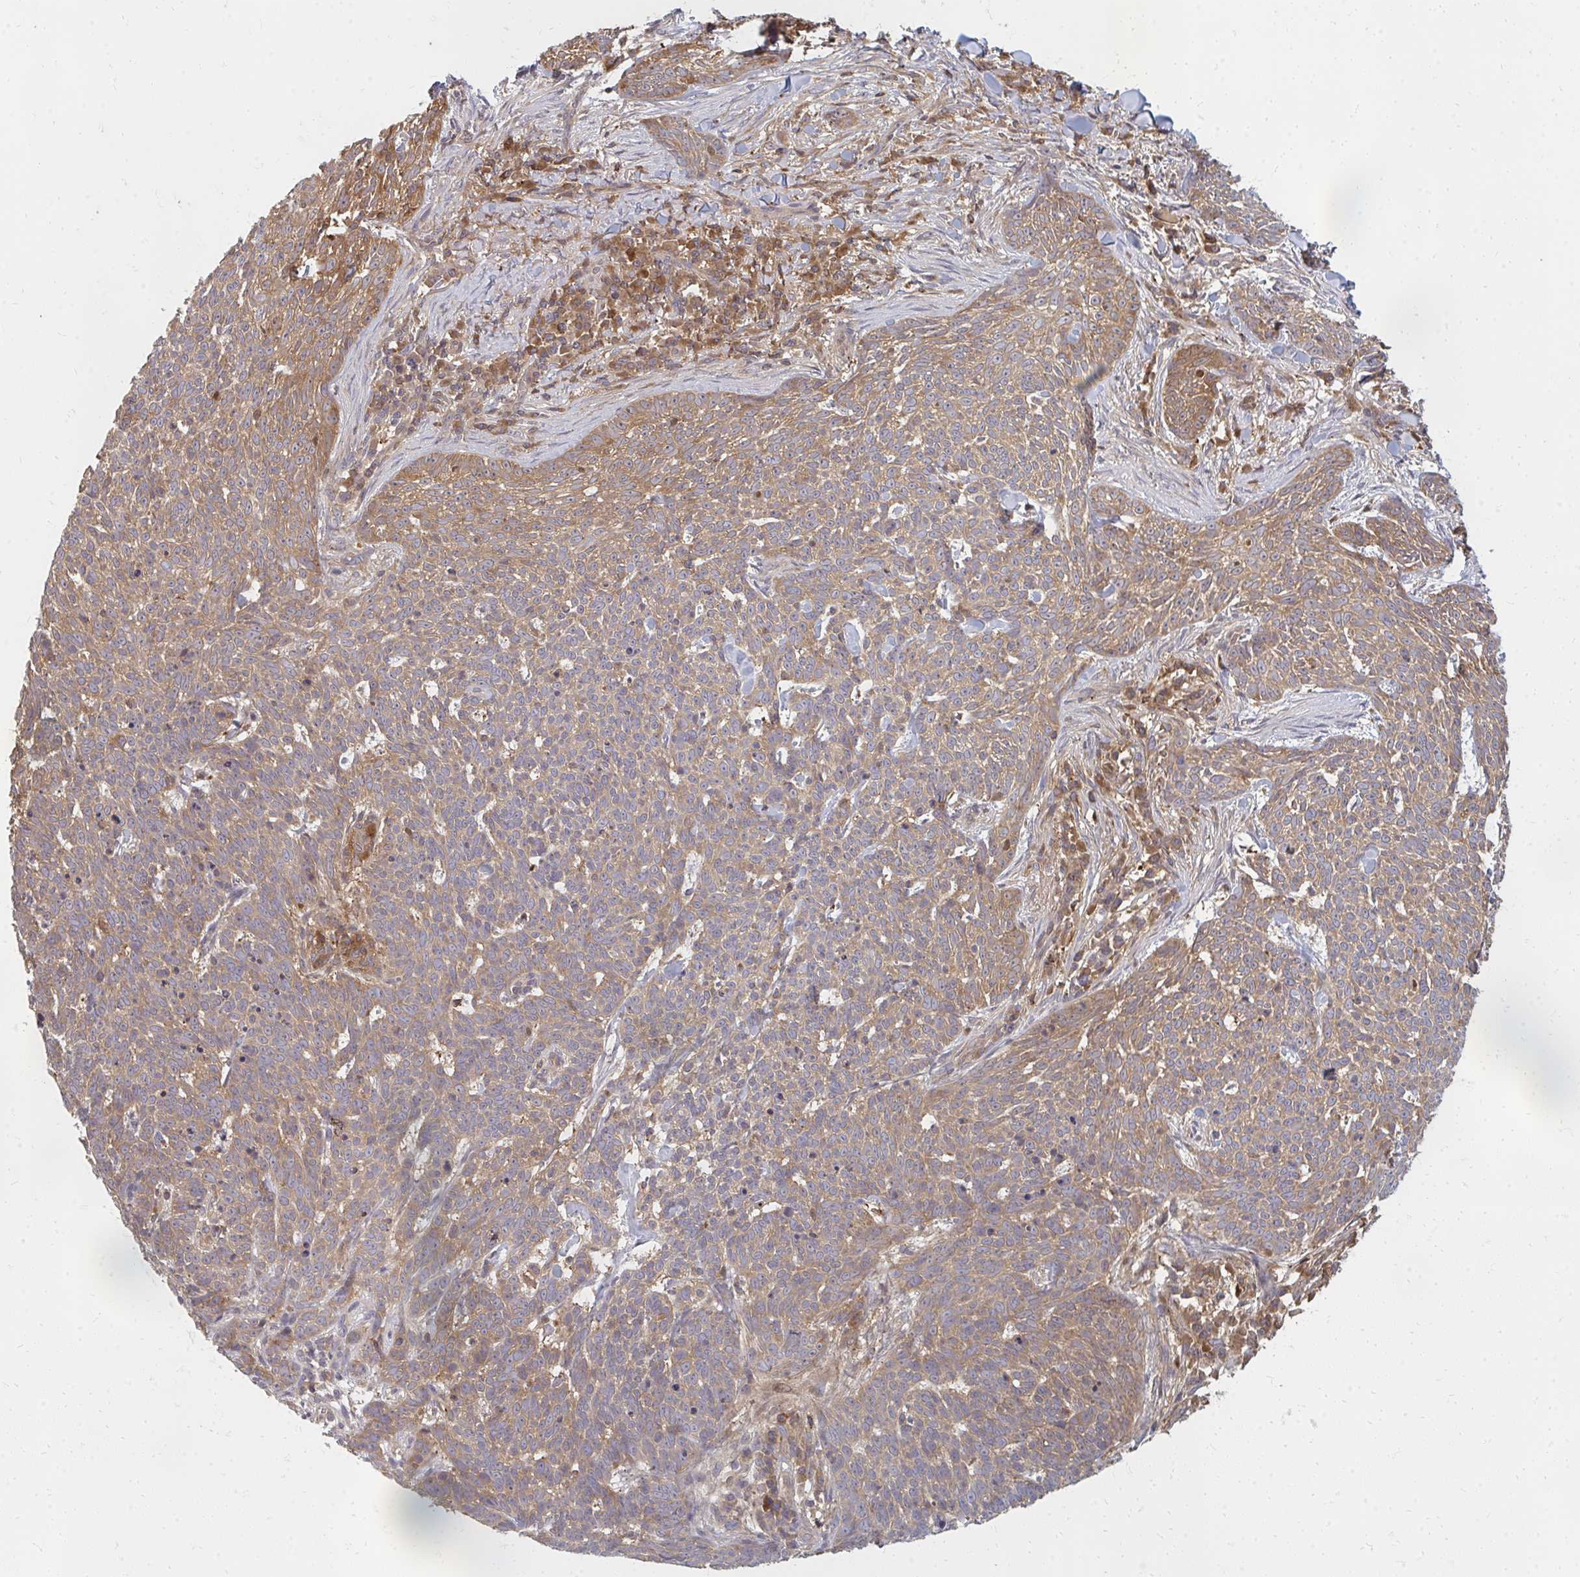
{"staining": {"intensity": "moderate", "quantity": ">75%", "location": "cytoplasmic/membranous"}, "tissue": "skin cancer", "cell_type": "Tumor cells", "image_type": "cancer", "snomed": [{"axis": "morphology", "description": "Basal cell carcinoma"}, {"axis": "topography", "description": "Skin"}], "caption": "Moderate cytoplasmic/membranous protein staining is appreciated in approximately >75% of tumor cells in skin basal cell carcinoma.", "gene": "ZNF285", "patient": {"sex": "female", "age": 93}}